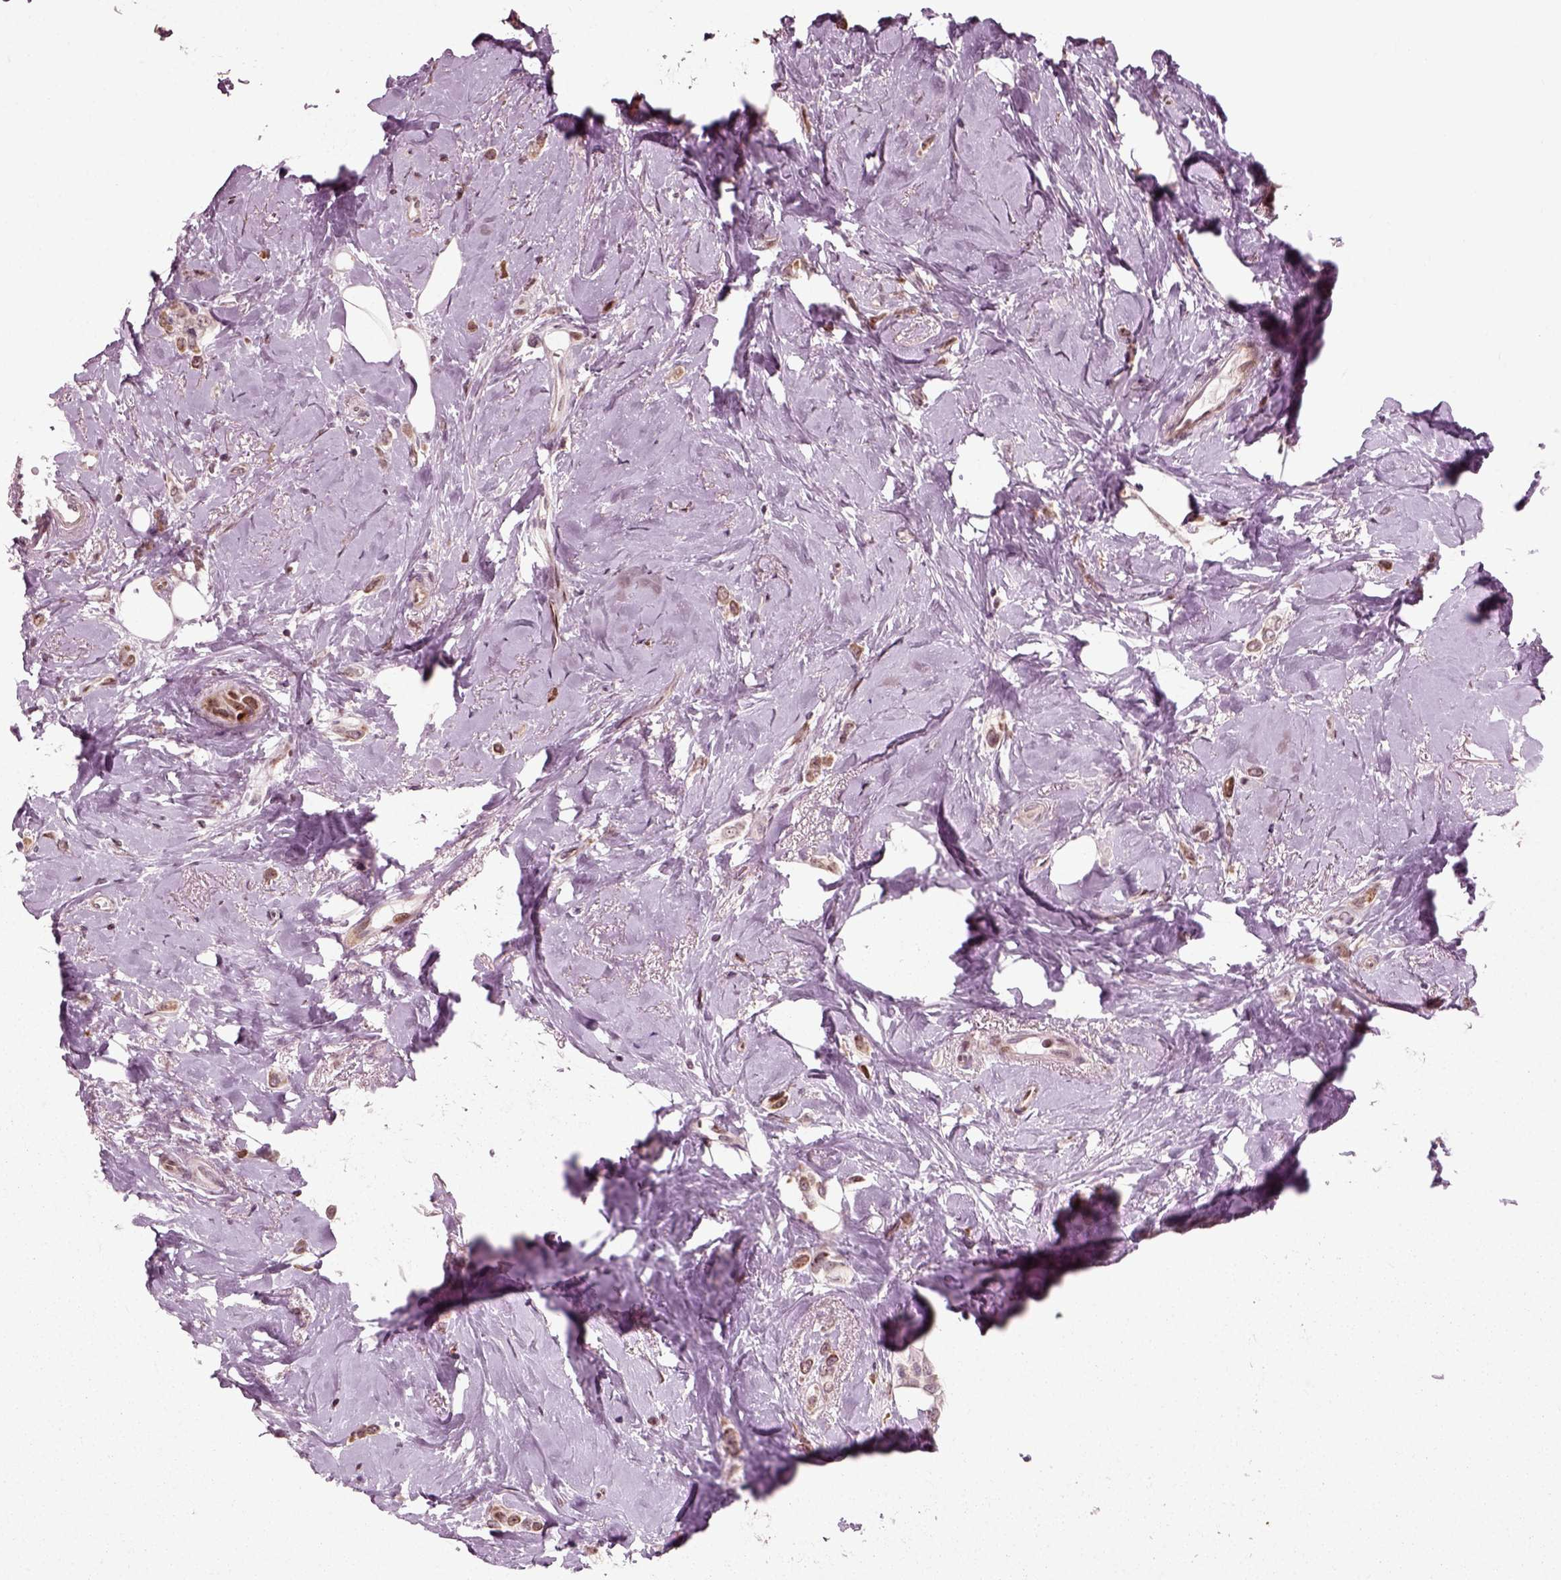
{"staining": {"intensity": "moderate", "quantity": ">75%", "location": "cytoplasmic/membranous"}, "tissue": "breast cancer", "cell_type": "Tumor cells", "image_type": "cancer", "snomed": [{"axis": "morphology", "description": "Lobular carcinoma"}, {"axis": "topography", "description": "Breast"}], "caption": "Protein staining exhibits moderate cytoplasmic/membranous staining in about >75% of tumor cells in breast cancer.", "gene": "CDC14A", "patient": {"sex": "female", "age": 66}}